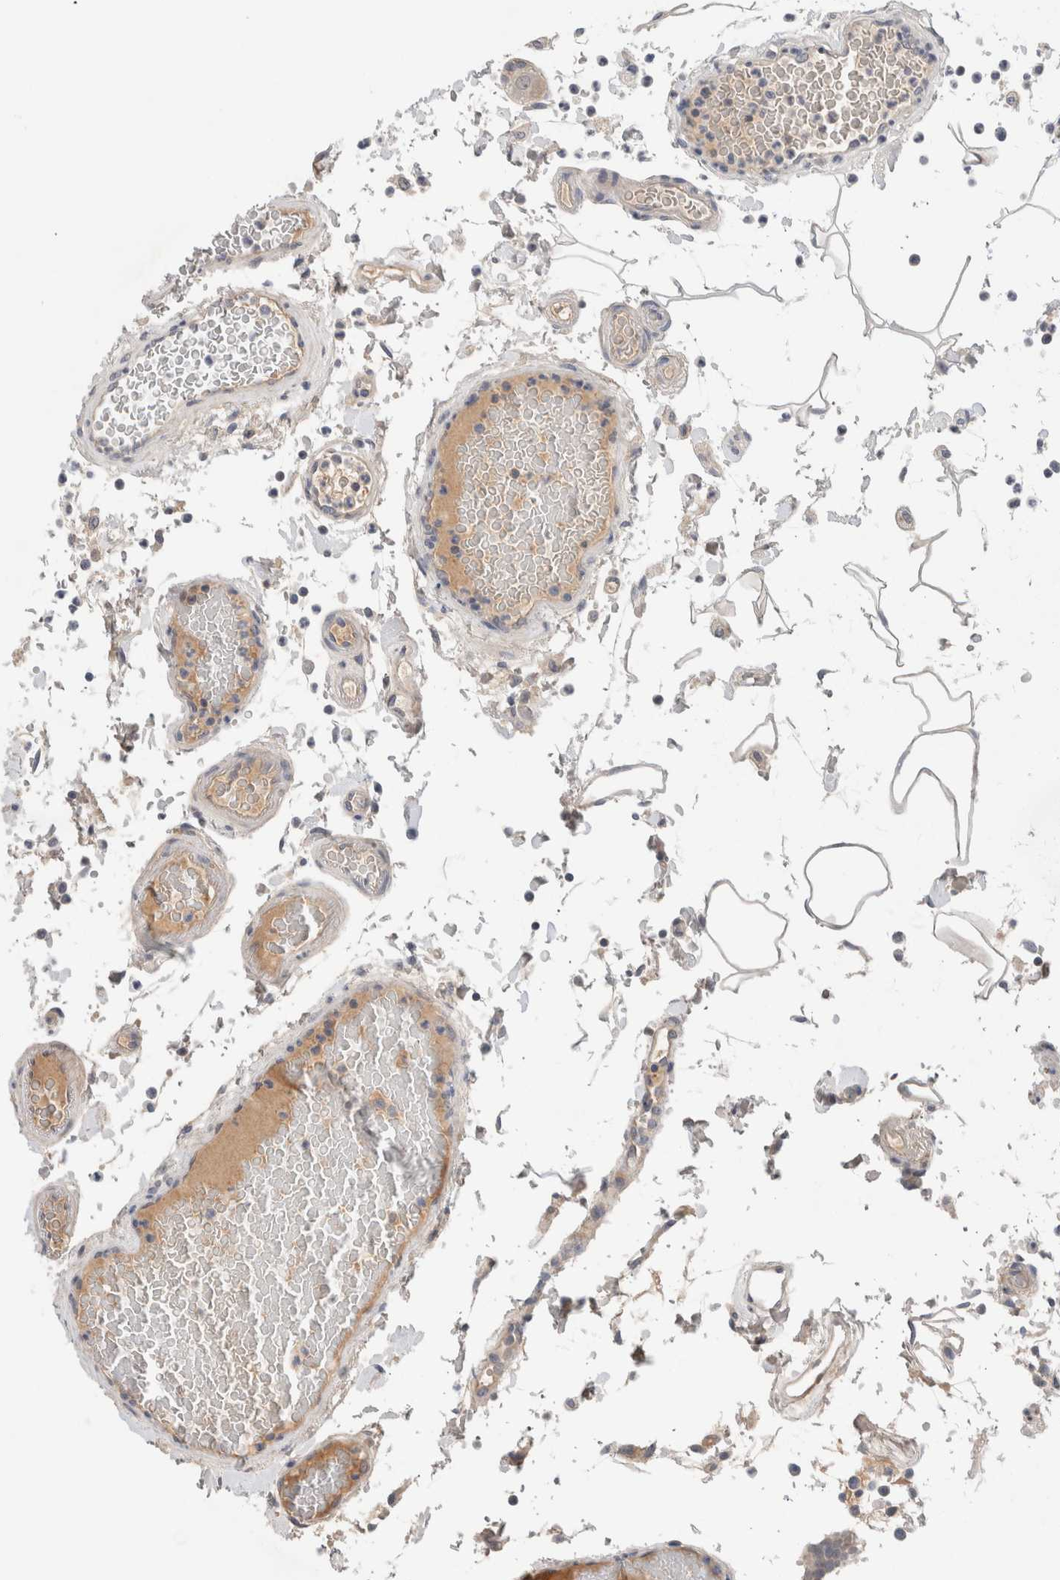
{"staining": {"intensity": "strong", "quantity": "25%-75%", "location": "cytoplasmic/membranous"}, "tissue": "duodenum", "cell_type": "Glandular cells", "image_type": "normal", "snomed": [{"axis": "morphology", "description": "Normal tissue, NOS"}, {"axis": "topography", "description": "Small intestine, NOS"}], "caption": "Brown immunohistochemical staining in unremarkable human duodenum reveals strong cytoplasmic/membranous staining in about 25%-75% of glandular cells.", "gene": "HCN3", "patient": {"sex": "female", "age": 71}}